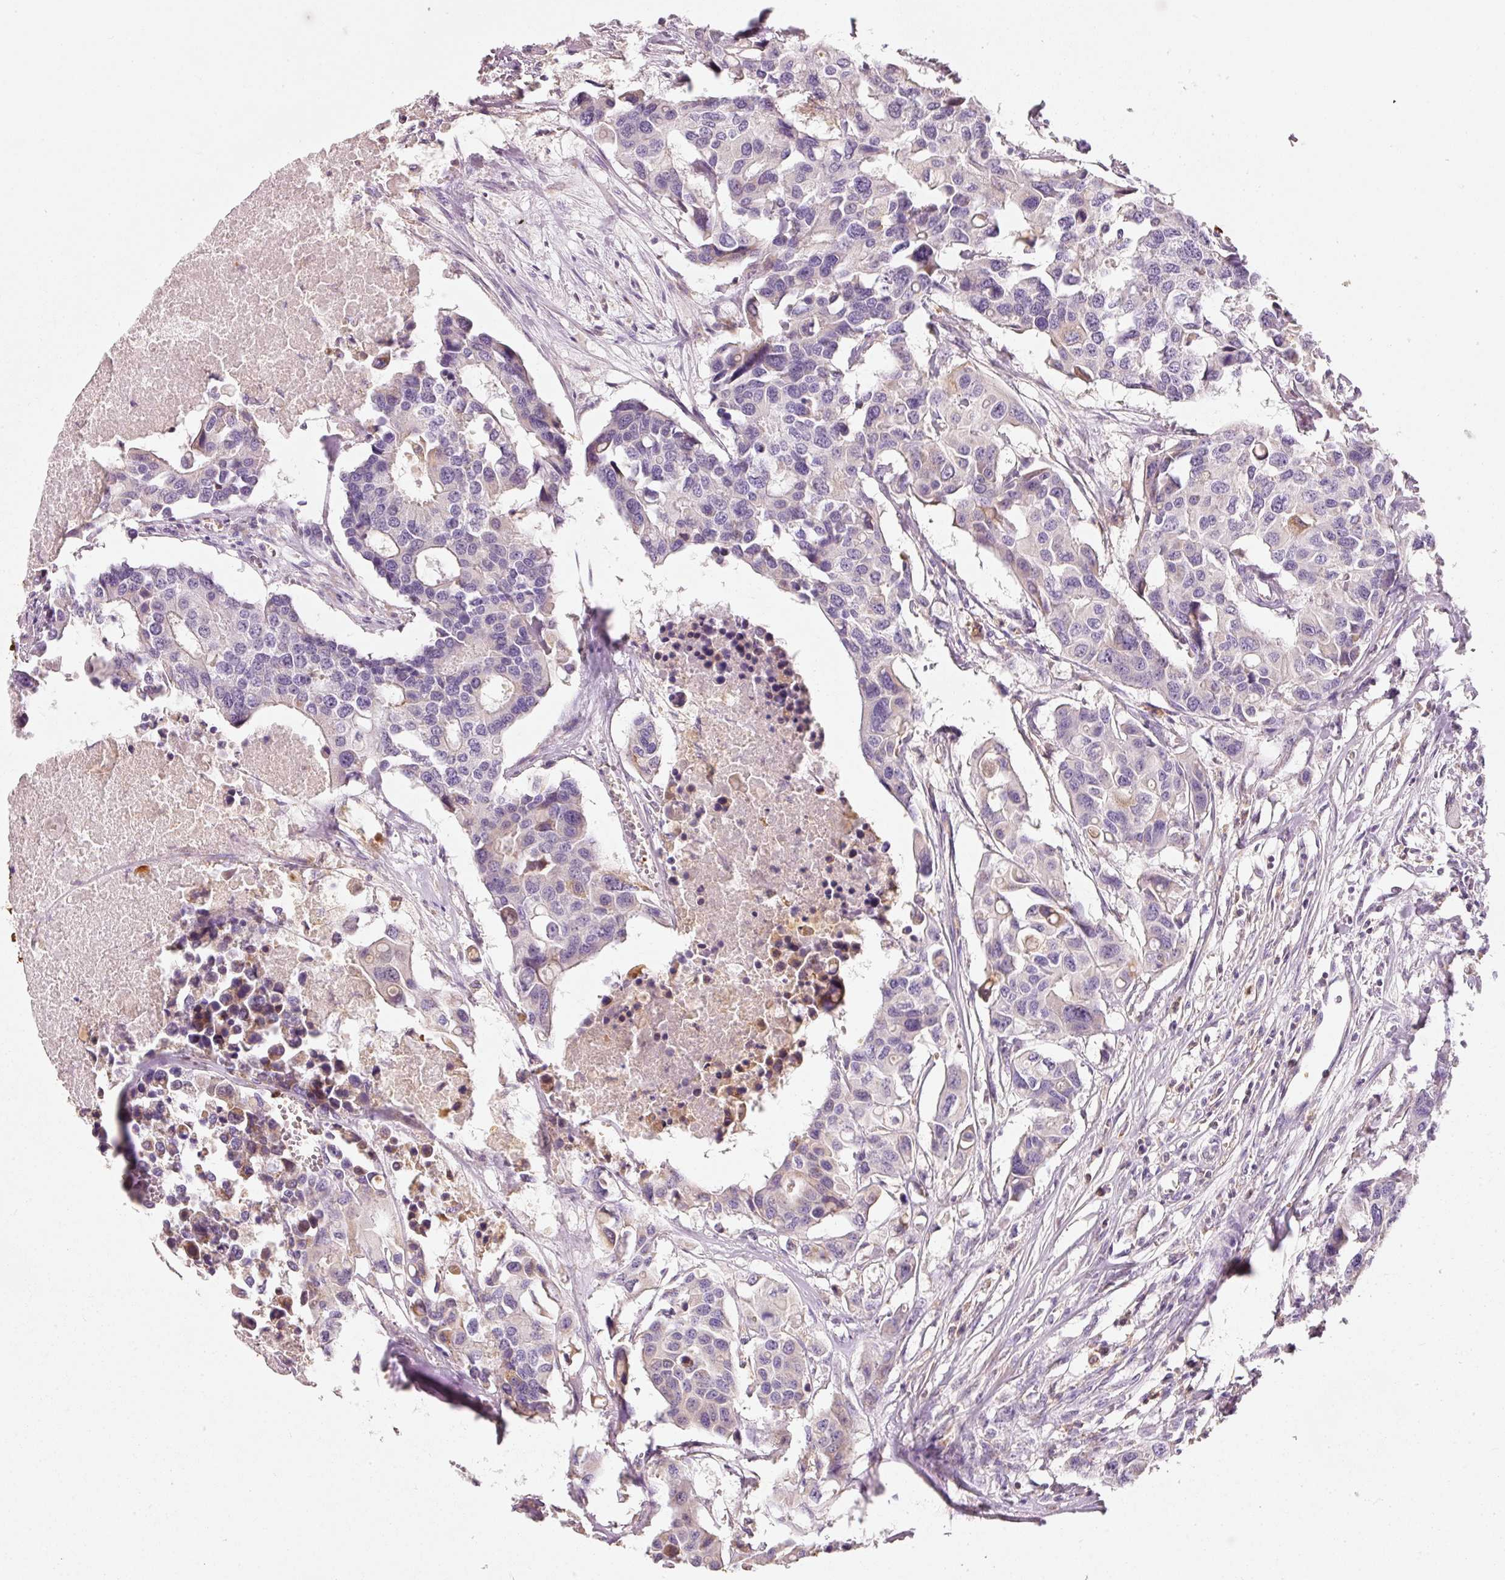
{"staining": {"intensity": "negative", "quantity": "none", "location": "none"}, "tissue": "colorectal cancer", "cell_type": "Tumor cells", "image_type": "cancer", "snomed": [{"axis": "morphology", "description": "Adenocarcinoma, NOS"}, {"axis": "topography", "description": "Colon"}], "caption": "The histopathology image shows no staining of tumor cells in colorectal cancer.", "gene": "IQGAP2", "patient": {"sex": "male", "age": 77}}